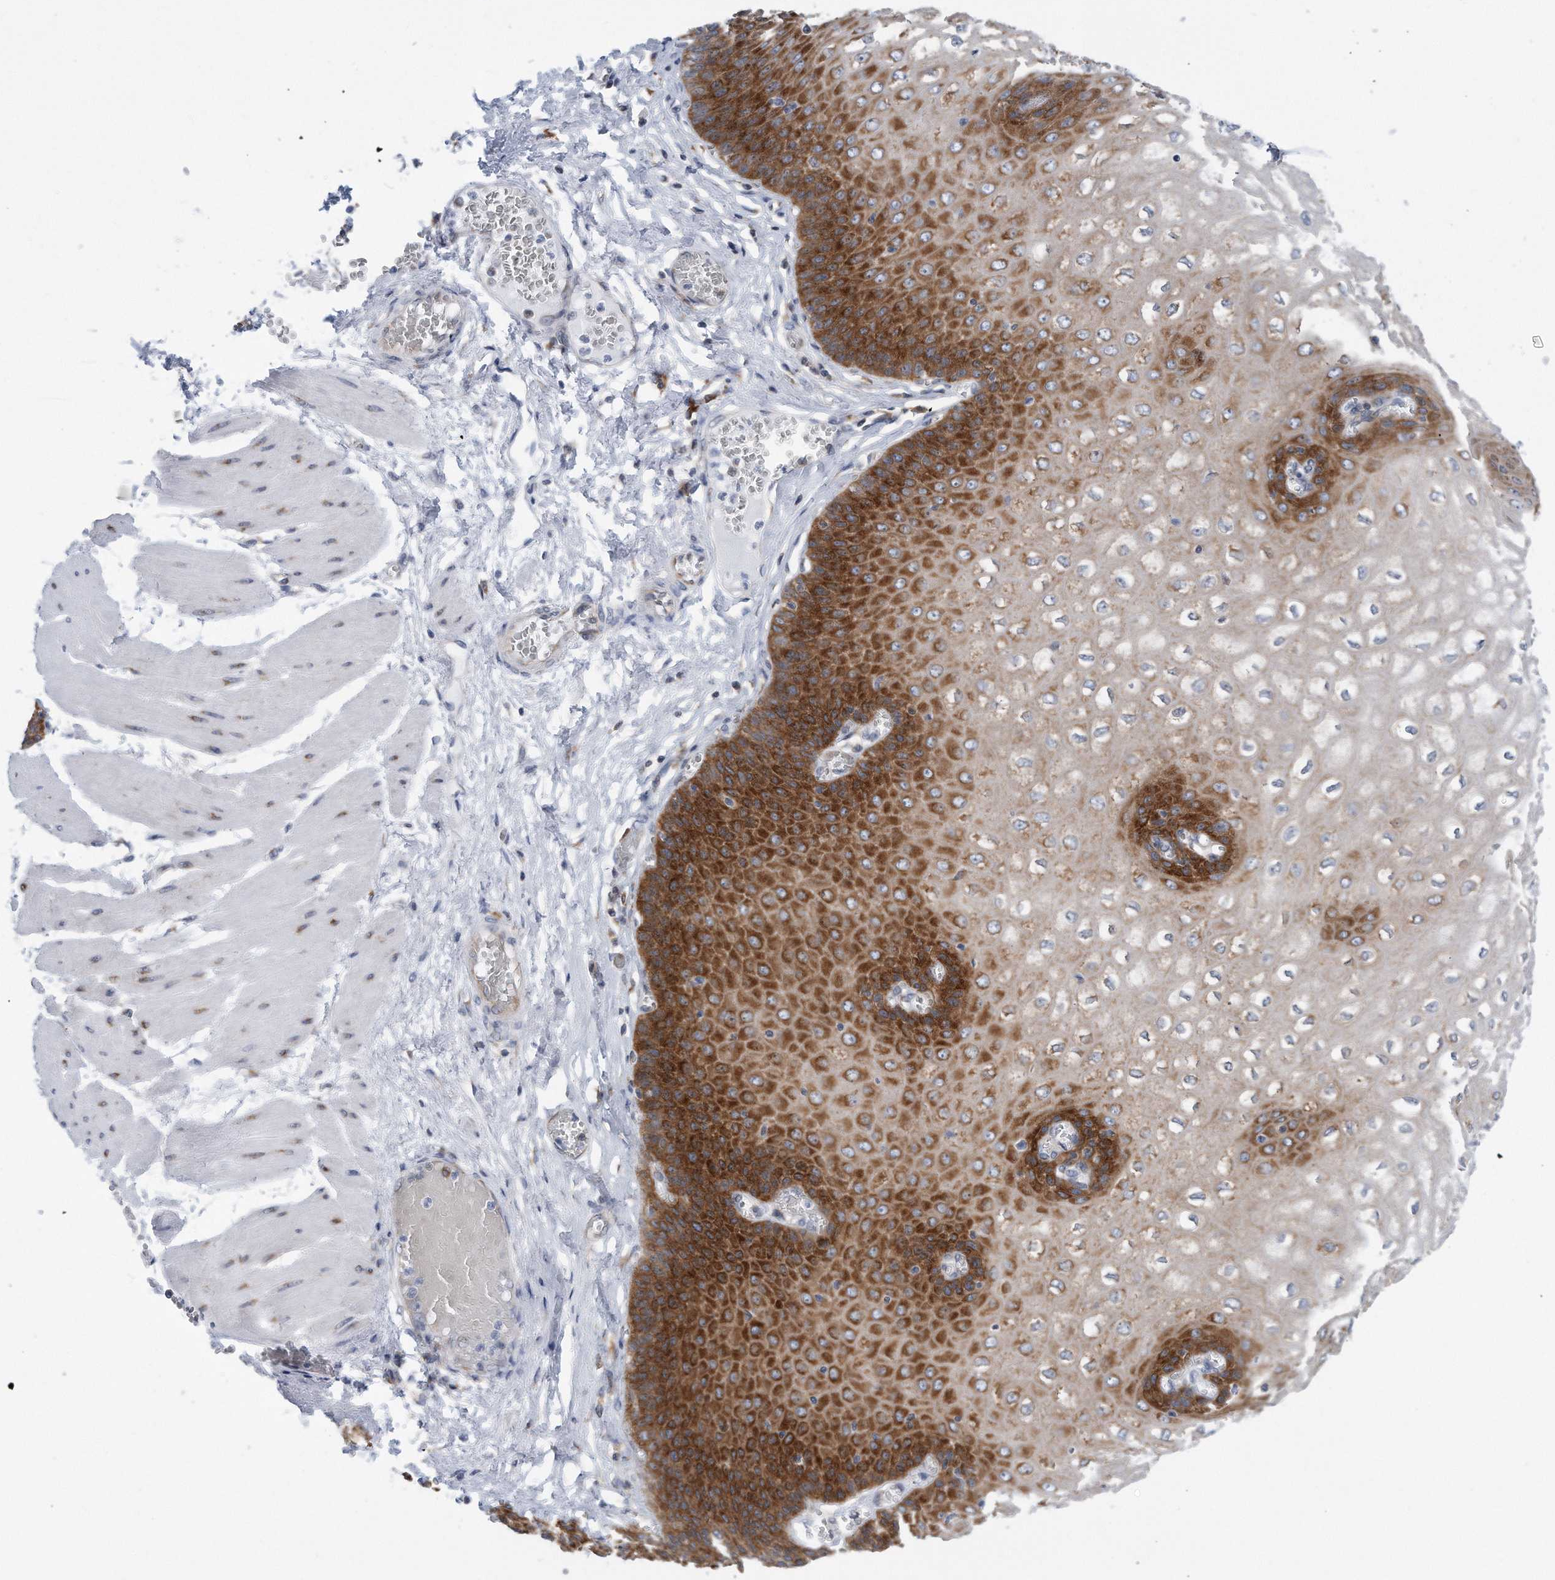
{"staining": {"intensity": "strong", "quantity": ">75%", "location": "cytoplasmic/membranous"}, "tissue": "esophagus", "cell_type": "Squamous epithelial cells", "image_type": "normal", "snomed": [{"axis": "morphology", "description": "Normal tissue, NOS"}, {"axis": "topography", "description": "Esophagus"}], "caption": "Squamous epithelial cells display strong cytoplasmic/membranous positivity in about >75% of cells in unremarkable esophagus.", "gene": "RPL26L1", "patient": {"sex": "male", "age": 60}}